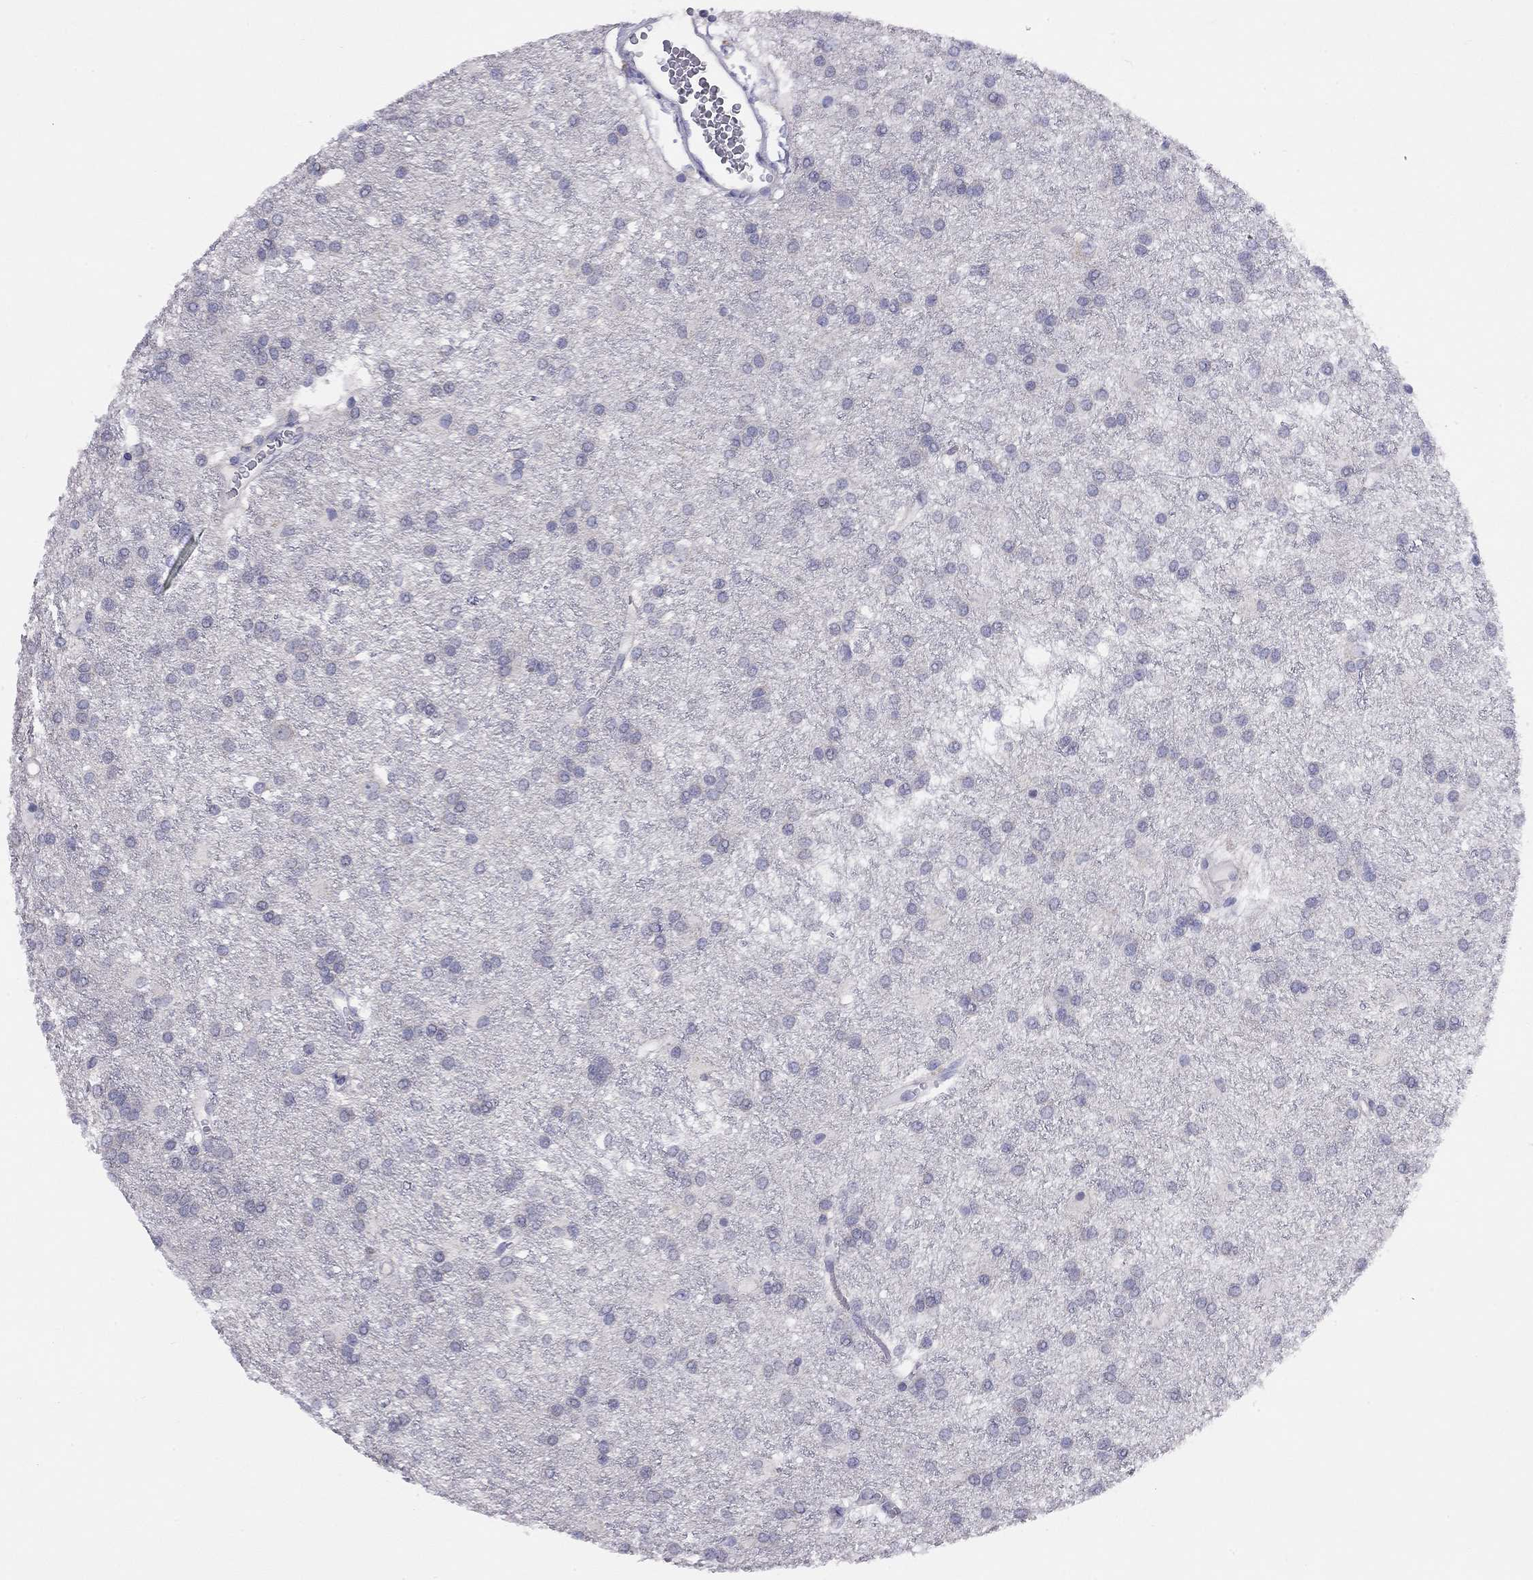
{"staining": {"intensity": "negative", "quantity": "none", "location": "none"}, "tissue": "glioma", "cell_type": "Tumor cells", "image_type": "cancer", "snomed": [{"axis": "morphology", "description": "Glioma, malignant, Low grade"}, {"axis": "topography", "description": "Brain"}], "caption": "The immunohistochemistry (IHC) histopathology image has no significant expression in tumor cells of glioma tissue.", "gene": "CITED1", "patient": {"sex": "female", "age": 32}}